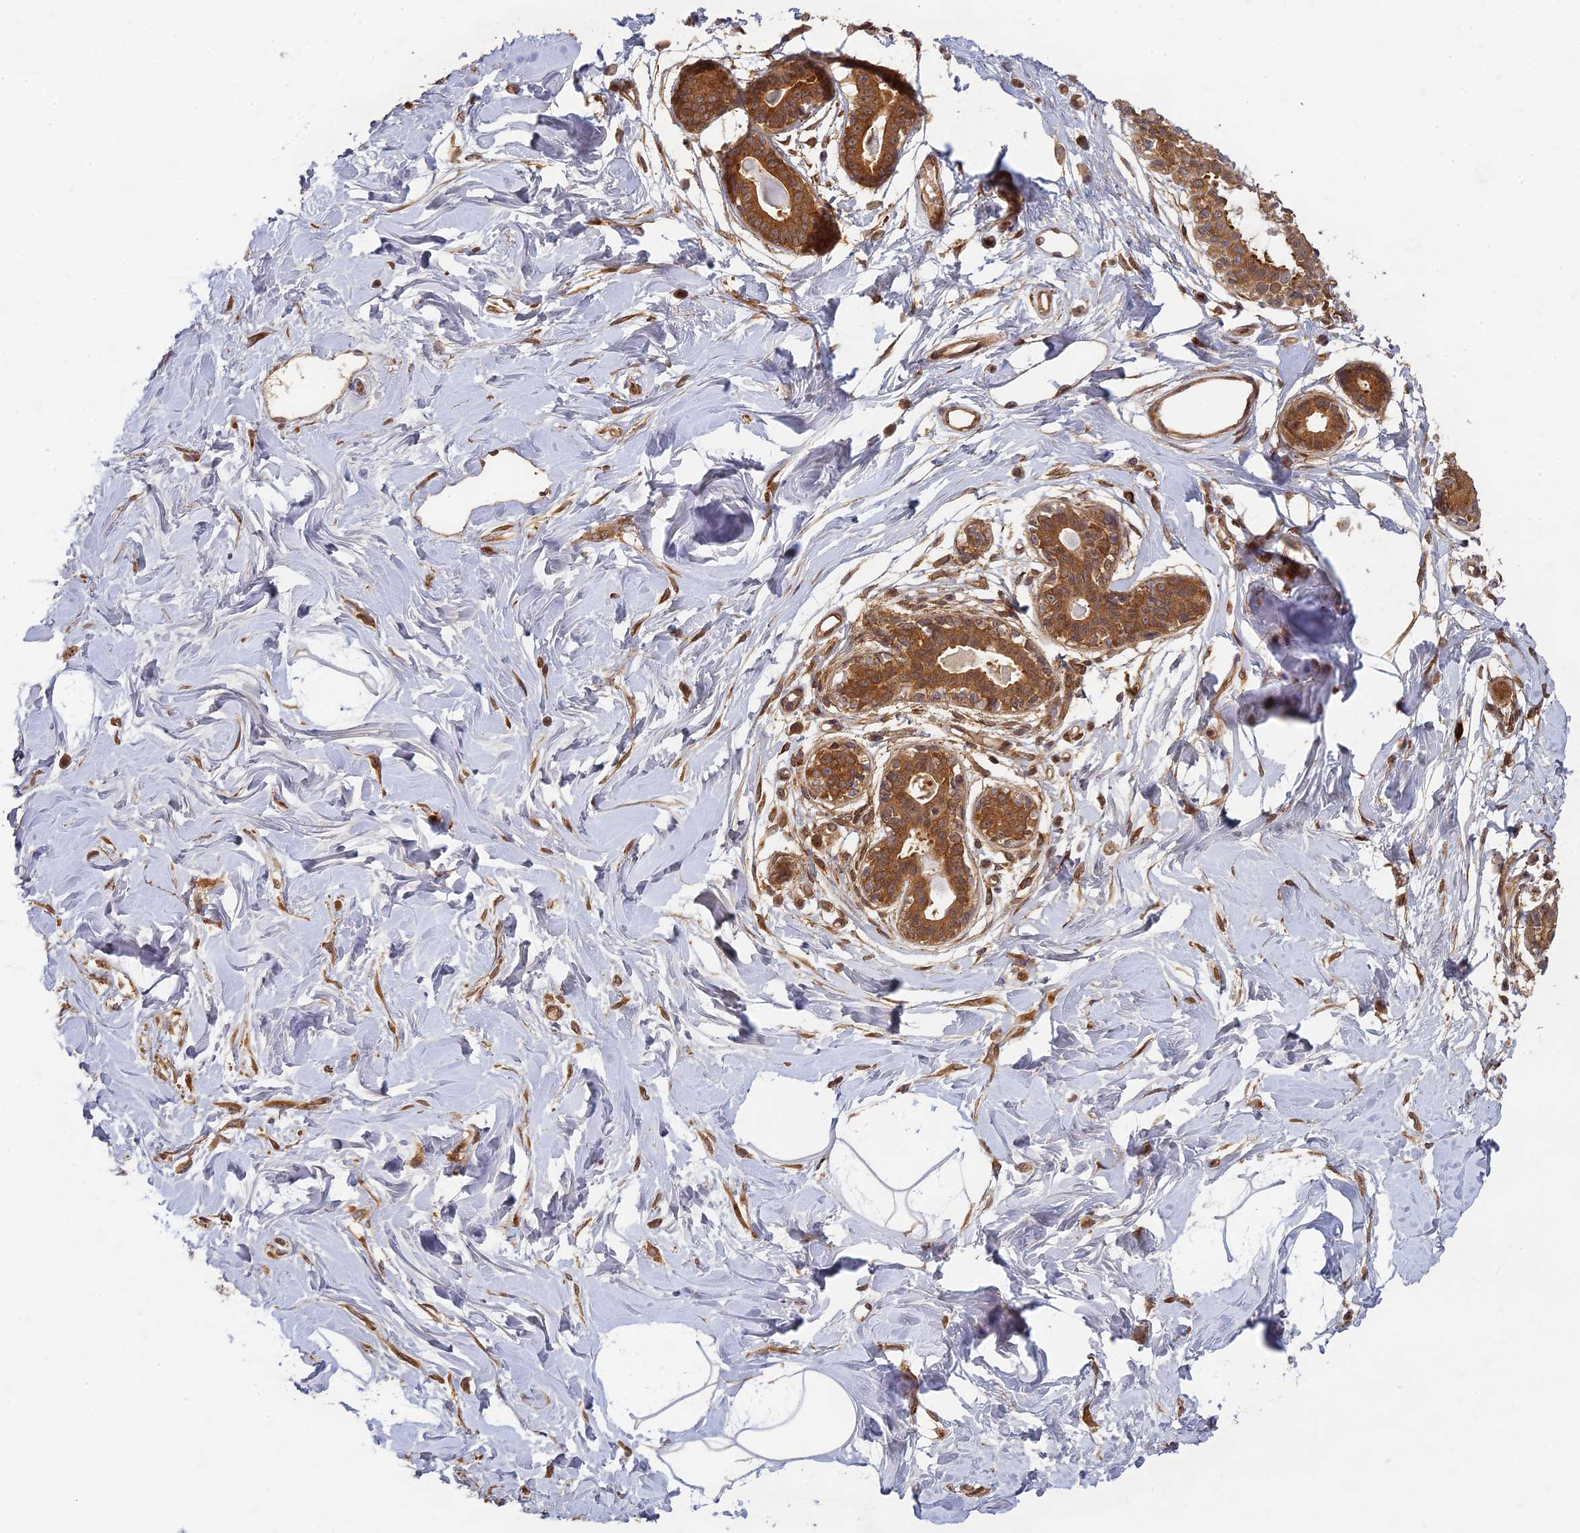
{"staining": {"intensity": "negative", "quantity": "none", "location": "none"}, "tissue": "breast", "cell_type": "Adipocytes", "image_type": "normal", "snomed": [{"axis": "morphology", "description": "Normal tissue, NOS"}, {"axis": "topography", "description": "Breast"}], "caption": "Photomicrograph shows no protein positivity in adipocytes of normal breast.", "gene": "TCF25", "patient": {"sex": "female", "age": 45}}